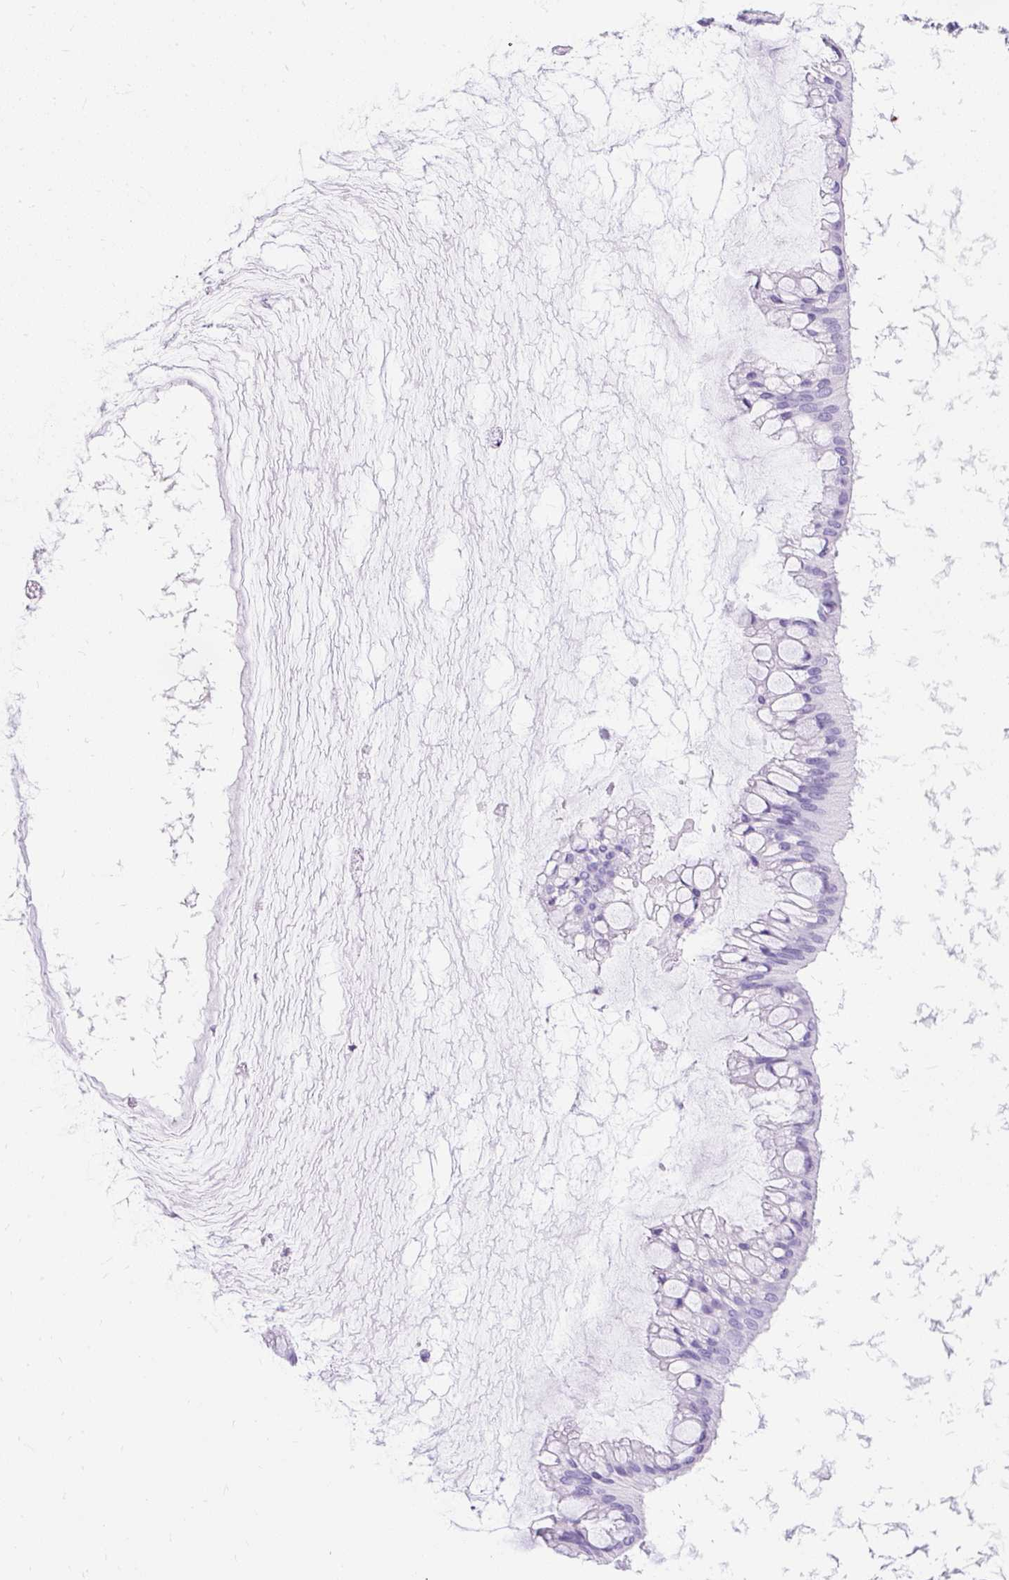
{"staining": {"intensity": "negative", "quantity": "none", "location": "none"}, "tissue": "ovarian cancer", "cell_type": "Tumor cells", "image_type": "cancer", "snomed": [{"axis": "morphology", "description": "Cystadenocarcinoma, mucinous, NOS"}, {"axis": "topography", "description": "Ovary"}], "caption": "Immunohistochemistry (IHC) of ovarian mucinous cystadenocarcinoma shows no expression in tumor cells. (Stains: DAB (3,3'-diaminobenzidine) immunohistochemistry with hematoxylin counter stain, Microscopy: brightfield microscopy at high magnification).", "gene": "PVALB", "patient": {"sex": "female", "age": 73}}